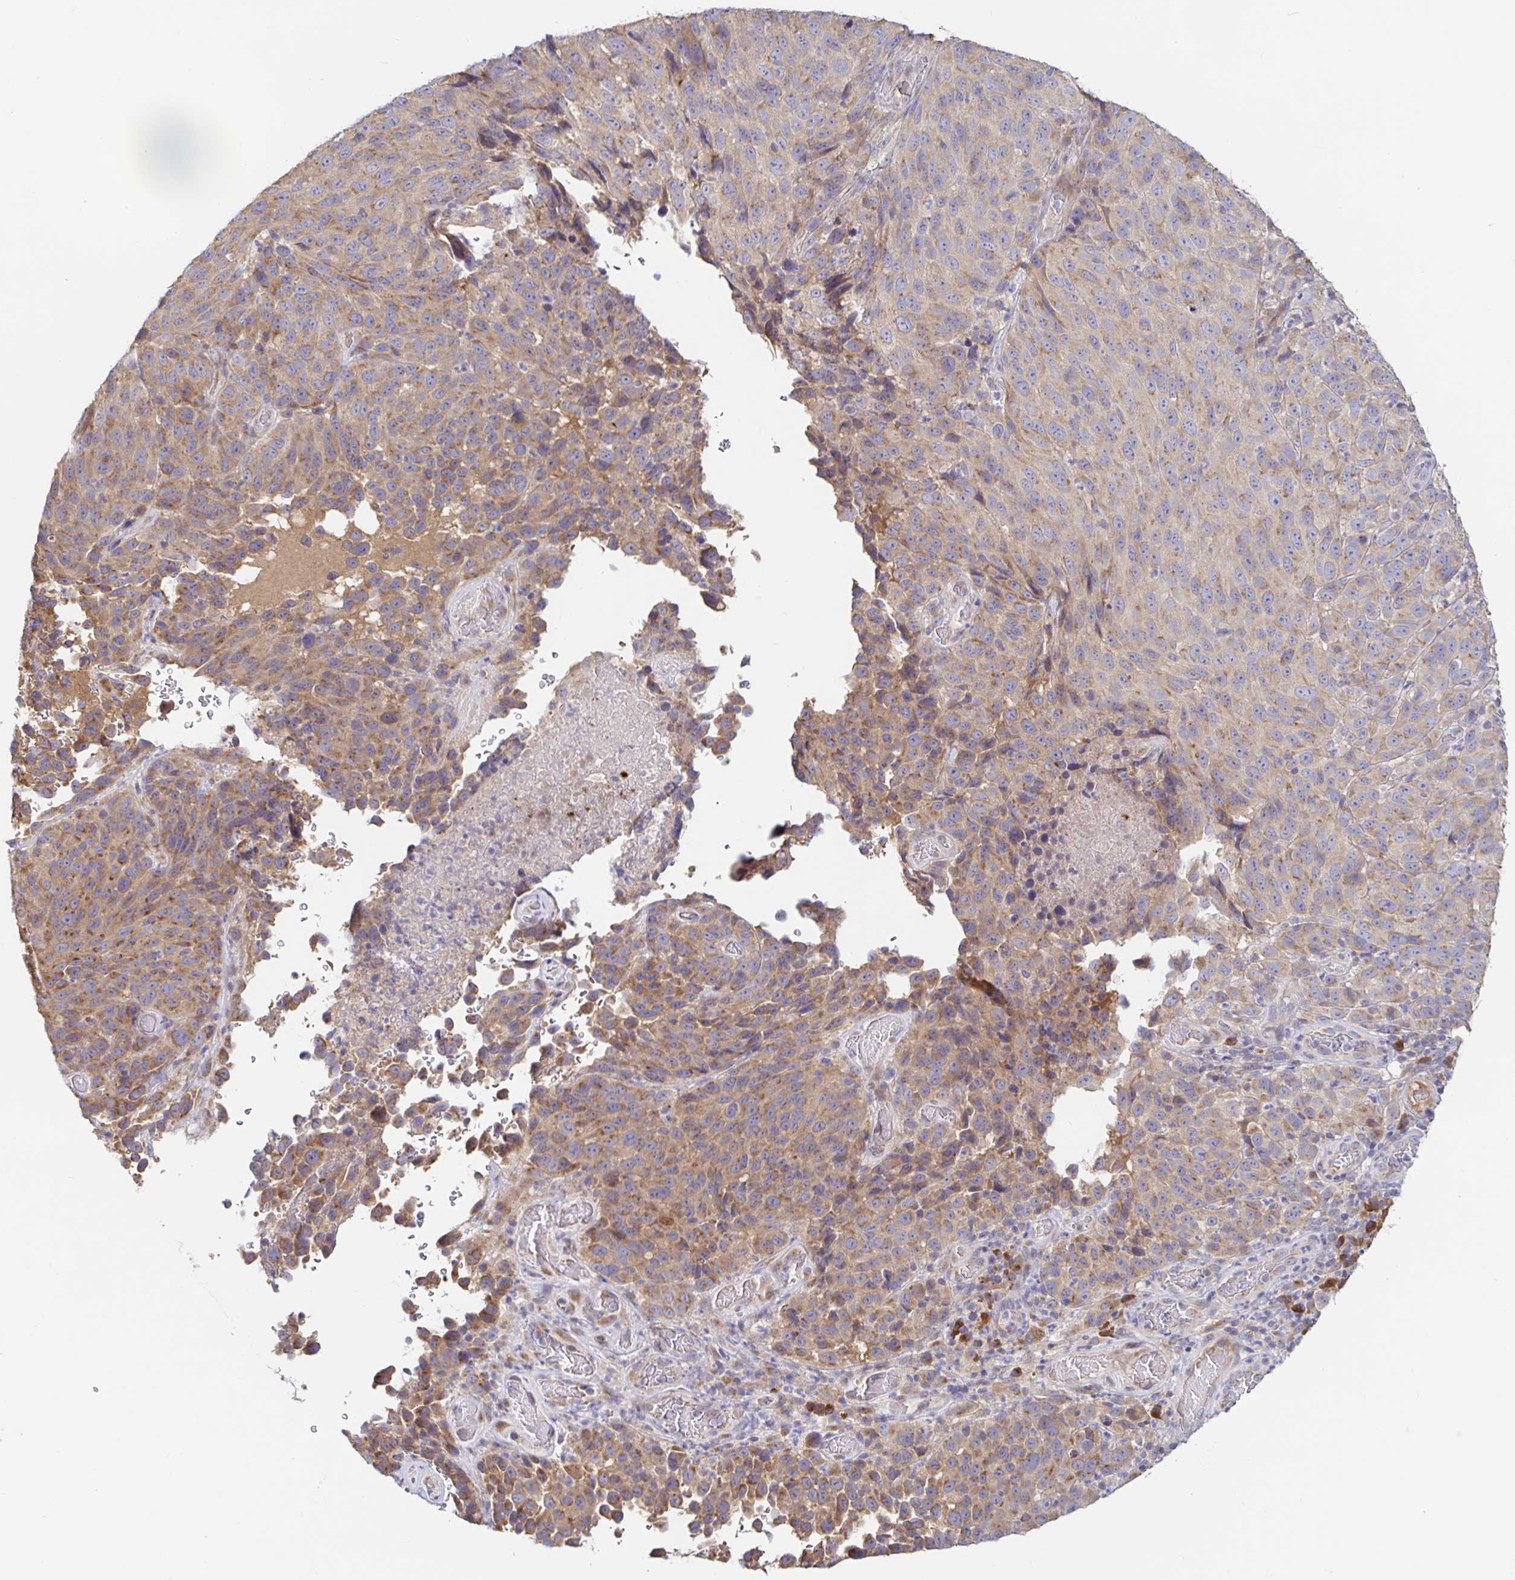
{"staining": {"intensity": "moderate", "quantity": "25%-75%", "location": "cytoplasmic/membranous"}, "tissue": "melanoma", "cell_type": "Tumor cells", "image_type": "cancer", "snomed": [{"axis": "morphology", "description": "Malignant melanoma, NOS"}, {"axis": "topography", "description": "Skin"}], "caption": "Immunohistochemistry (DAB (3,3'-diaminobenzidine)) staining of melanoma displays moderate cytoplasmic/membranous protein staining in approximately 25%-75% of tumor cells.", "gene": "LARP1", "patient": {"sex": "male", "age": 85}}